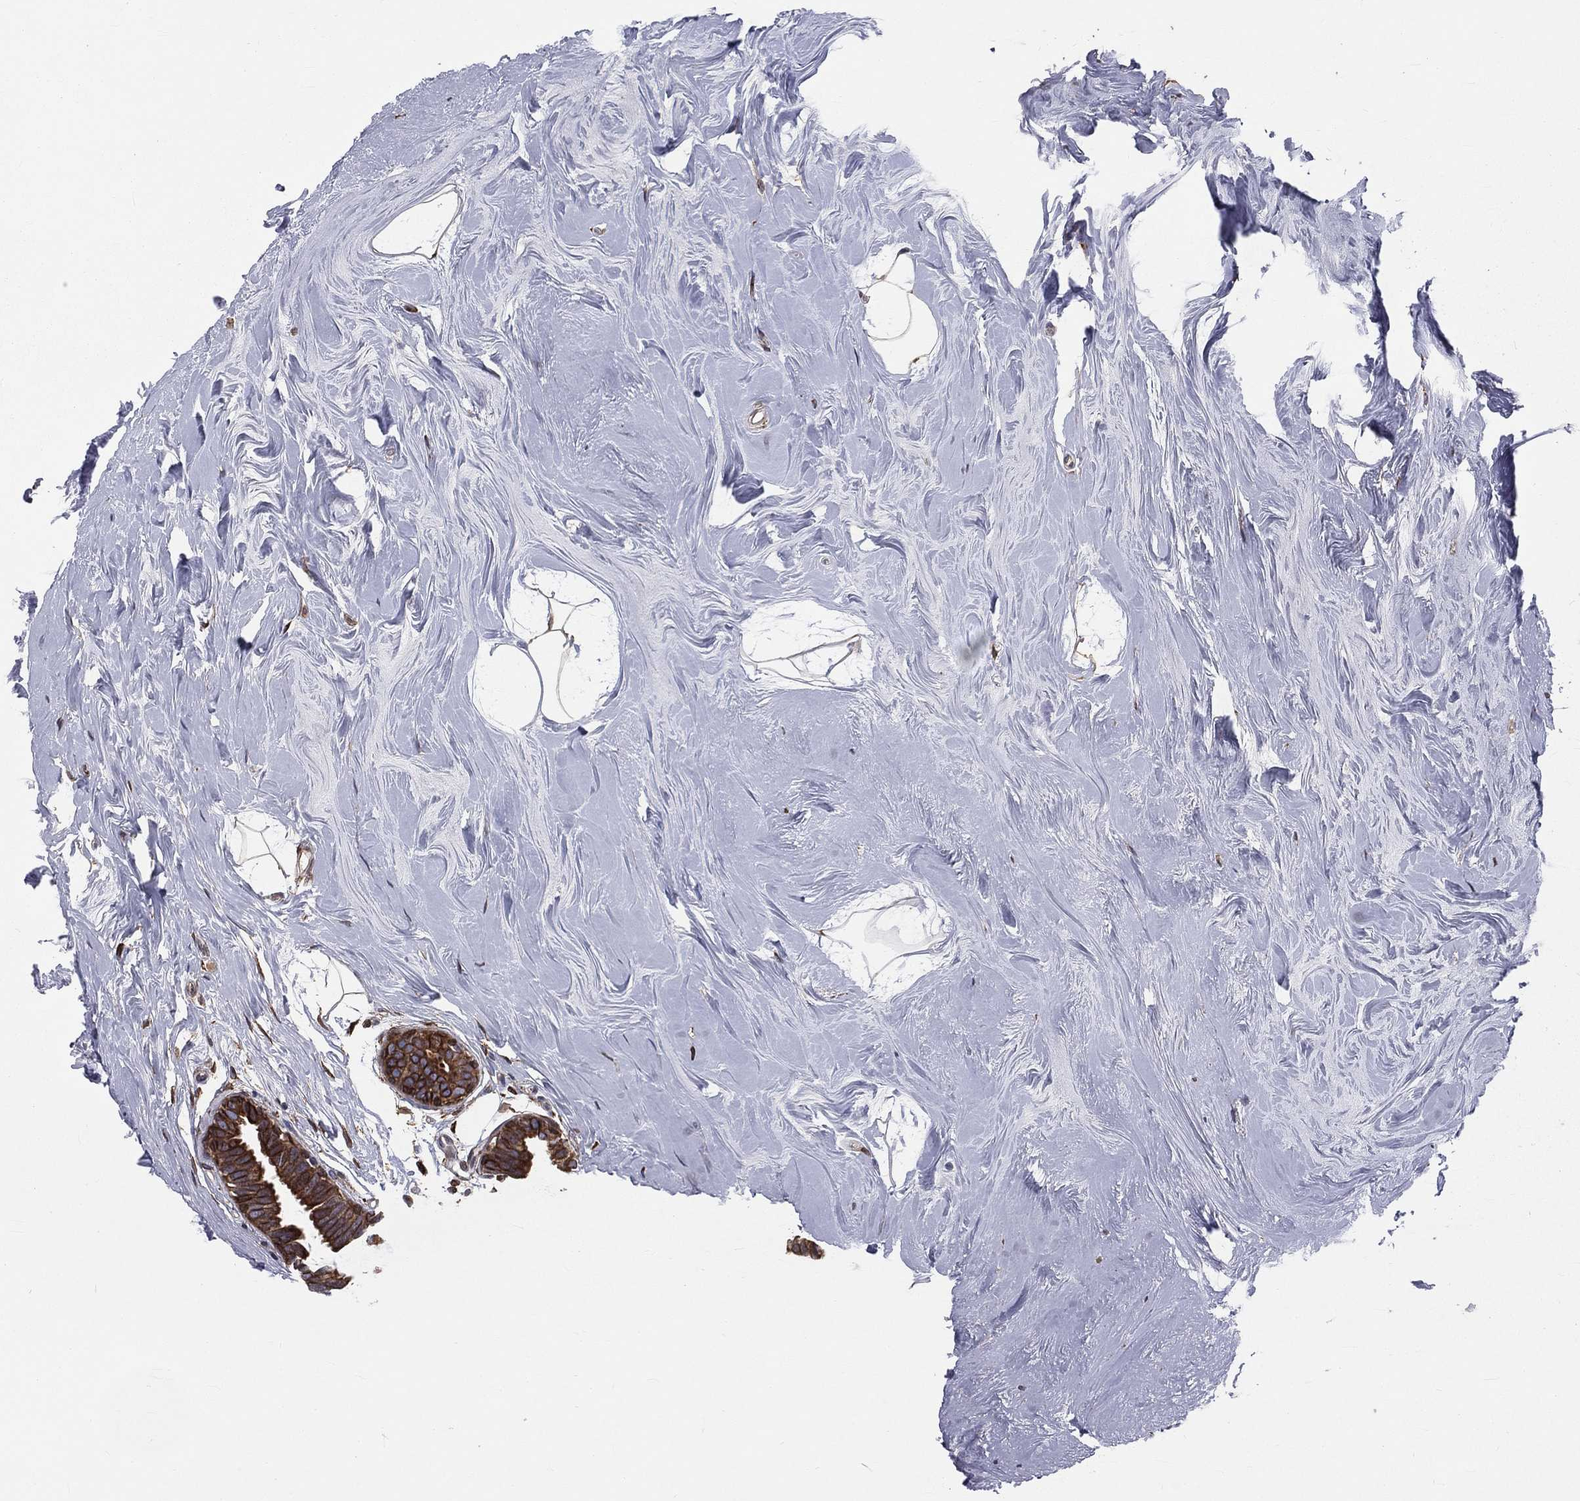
{"staining": {"intensity": "strong", "quantity": ">75%", "location": "cytoplasmic/membranous"}, "tissue": "breast cancer", "cell_type": "Tumor cells", "image_type": "cancer", "snomed": [{"axis": "morphology", "description": "Duct carcinoma"}, {"axis": "topography", "description": "Breast"}], "caption": "Immunohistochemistry (IHC) histopathology image of human breast cancer stained for a protein (brown), which demonstrates high levels of strong cytoplasmic/membranous positivity in about >75% of tumor cells.", "gene": "PGRMC1", "patient": {"sex": "female", "age": 55}}